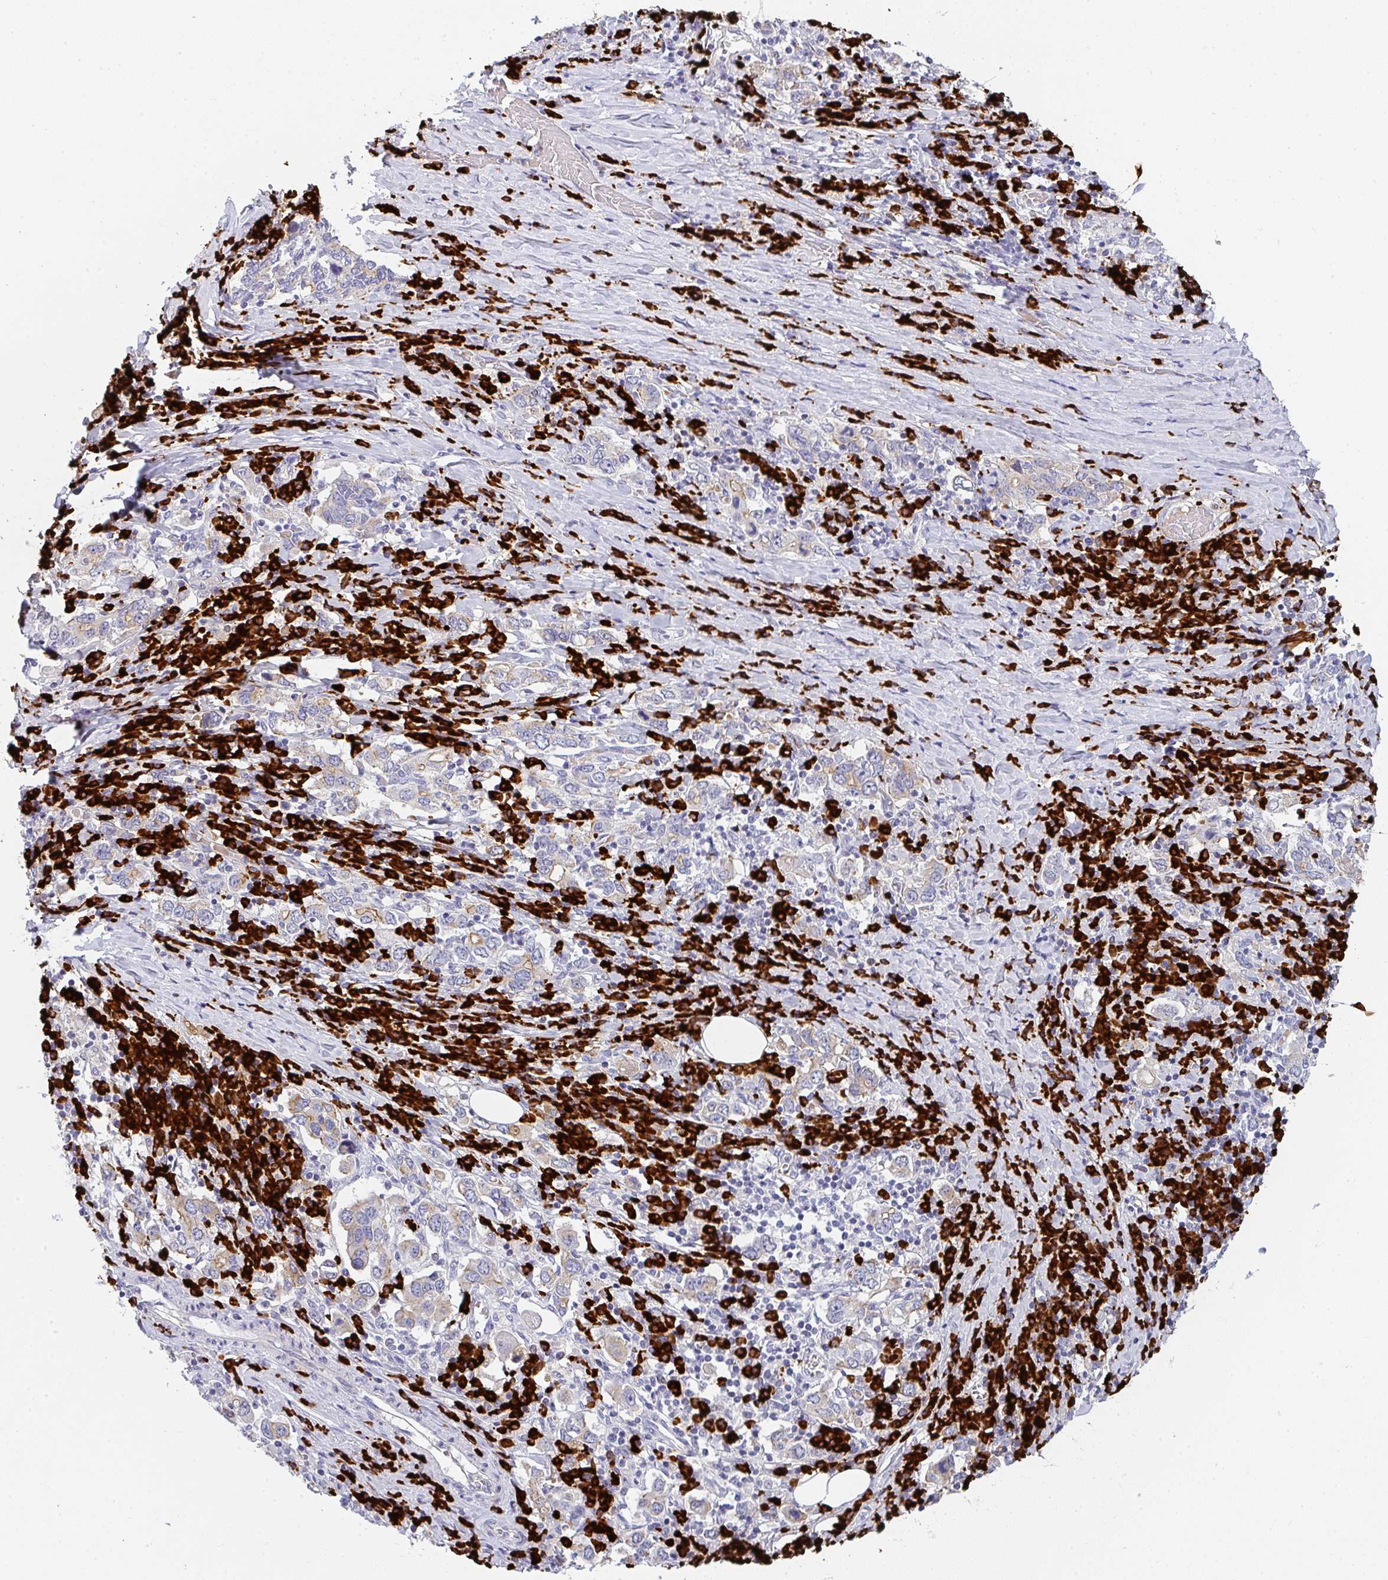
{"staining": {"intensity": "weak", "quantity": "<25%", "location": "cytoplasmic/membranous"}, "tissue": "stomach cancer", "cell_type": "Tumor cells", "image_type": "cancer", "snomed": [{"axis": "morphology", "description": "Adenocarcinoma, NOS"}, {"axis": "topography", "description": "Stomach, upper"}, {"axis": "topography", "description": "Stomach"}], "caption": "IHC photomicrograph of neoplastic tissue: human stomach cancer stained with DAB demonstrates no significant protein positivity in tumor cells.", "gene": "CACNA1S", "patient": {"sex": "male", "age": 62}}